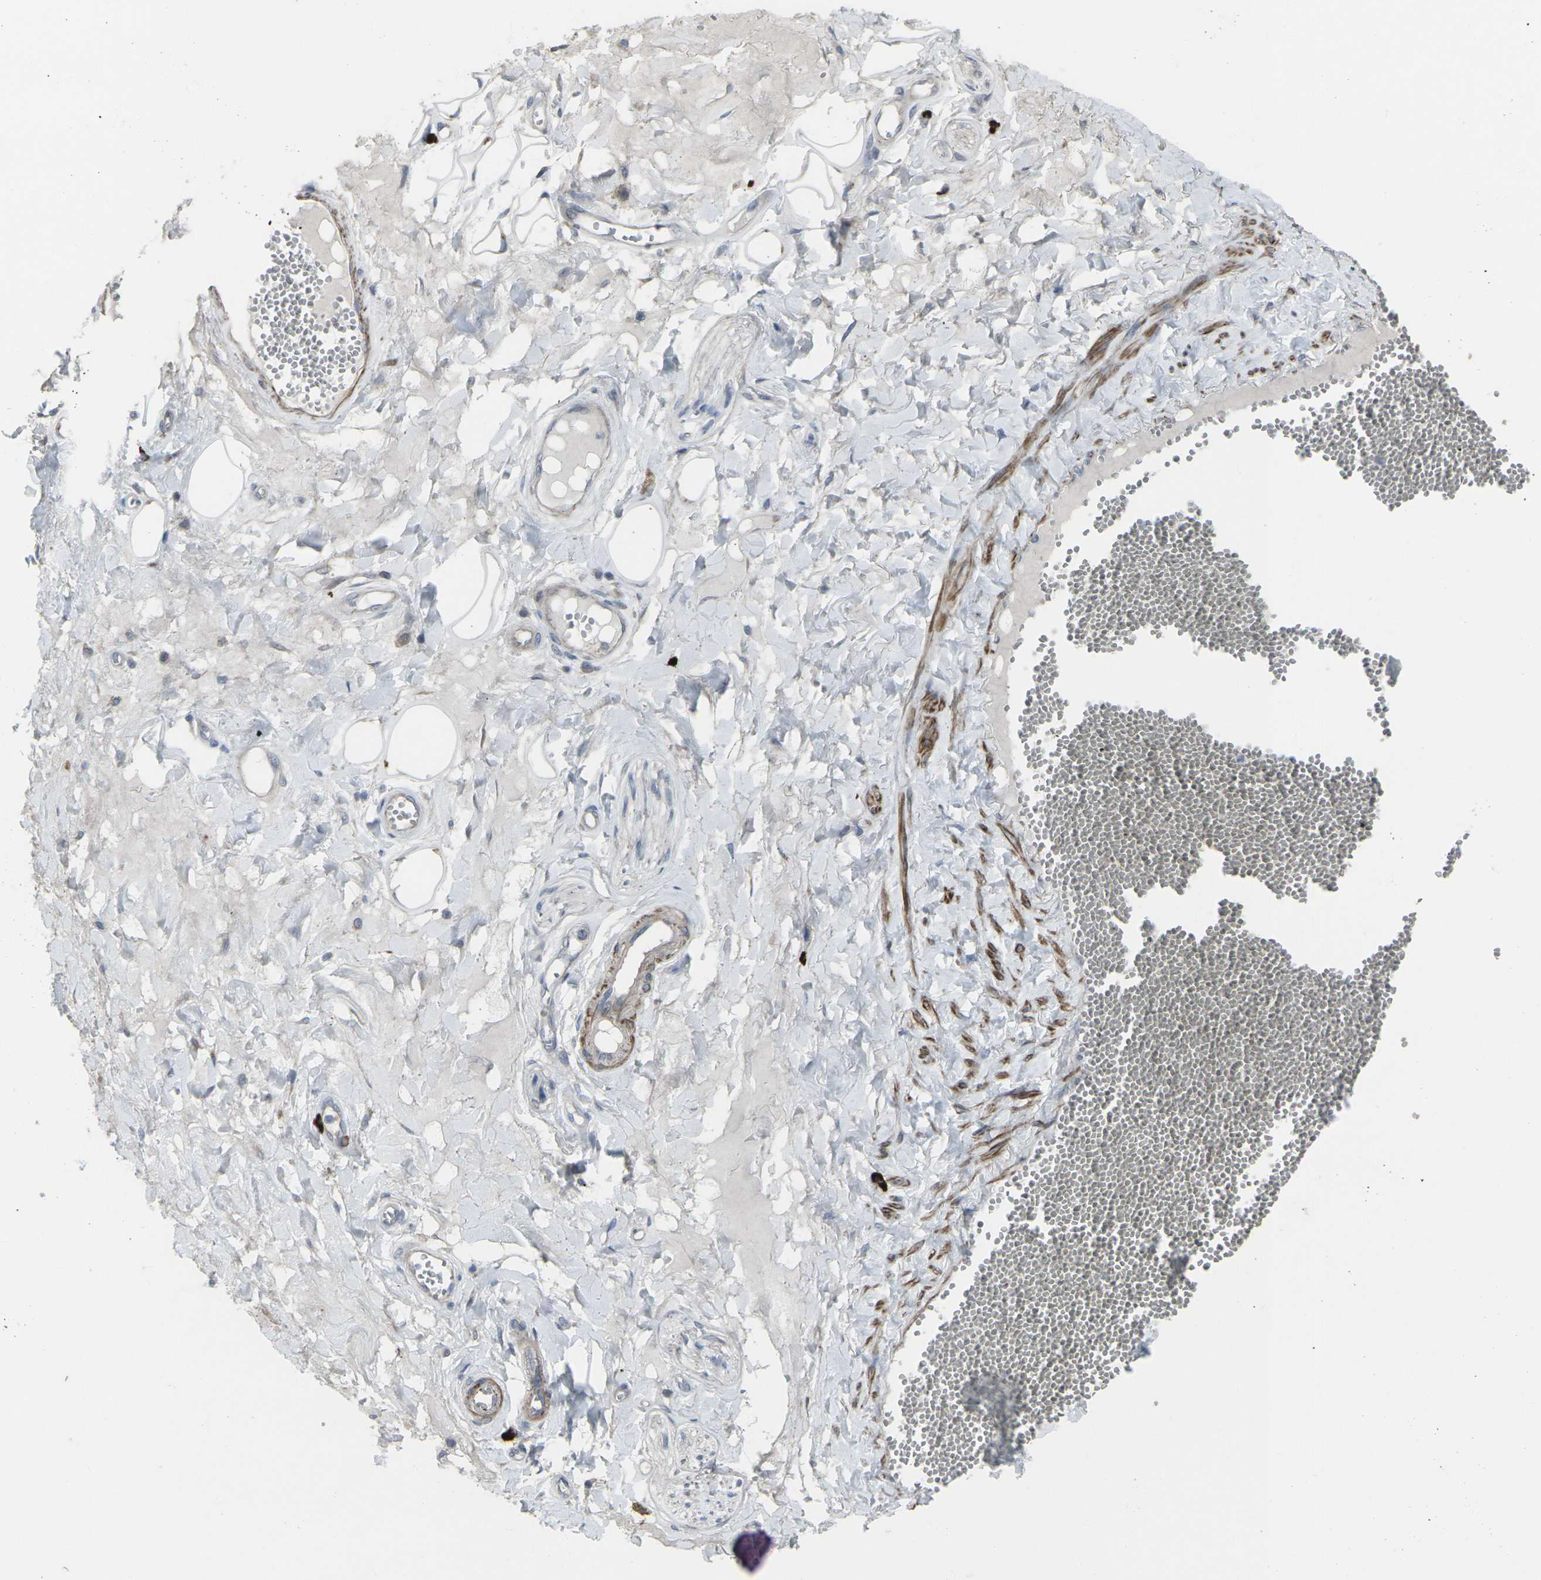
{"staining": {"intensity": "negative", "quantity": "none", "location": "none"}, "tissue": "adipose tissue", "cell_type": "Adipocytes", "image_type": "normal", "snomed": [{"axis": "morphology", "description": "Normal tissue, NOS"}, {"axis": "morphology", "description": "Inflammation, NOS"}, {"axis": "topography", "description": "Salivary gland"}, {"axis": "topography", "description": "Peripheral nerve tissue"}], "caption": "Micrograph shows no protein staining in adipocytes of unremarkable adipose tissue. Brightfield microscopy of immunohistochemistry (IHC) stained with DAB (brown) and hematoxylin (blue), captured at high magnification.", "gene": "CCR10", "patient": {"sex": "female", "age": 75}}